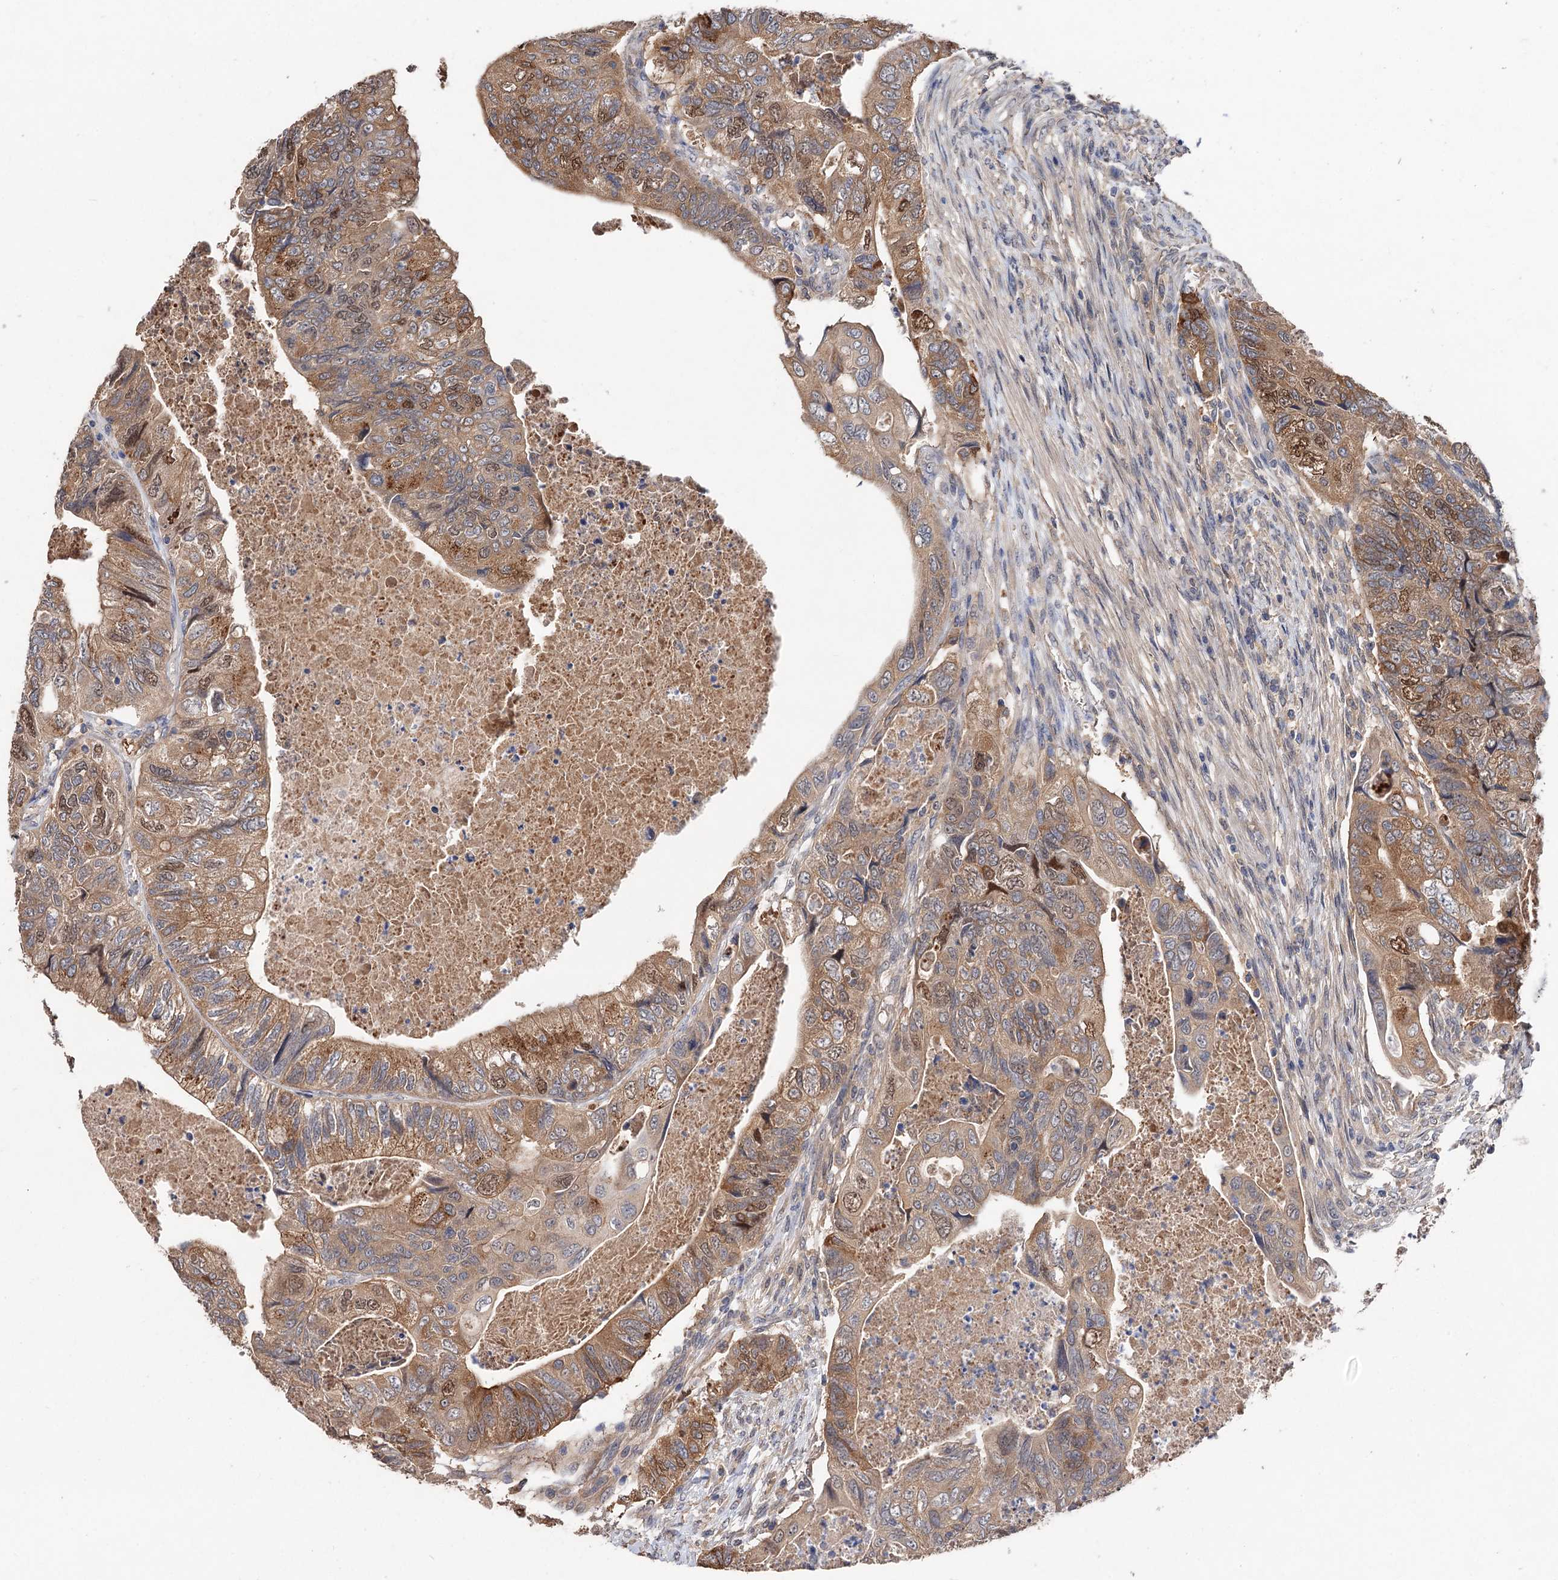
{"staining": {"intensity": "moderate", "quantity": ">75%", "location": "cytoplasmic/membranous,nuclear"}, "tissue": "colorectal cancer", "cell_type": "Tumor cells", "image_type": "cancer", "snomed": [{"axis": "morphology", "description": "Adenocarcinoma, NOS"}, {"axis": "topography", "description": "Rectum"}], "caption": "Human colorectal cancer (adenocarcinoma) stained with a brown dye reveals moderate cytoplasmic/membranous and nuclear positive staining in approximately >75% of tumor cells.", "gene": "NUDCD2", "patient": {"sex": "male", "age": 63}}